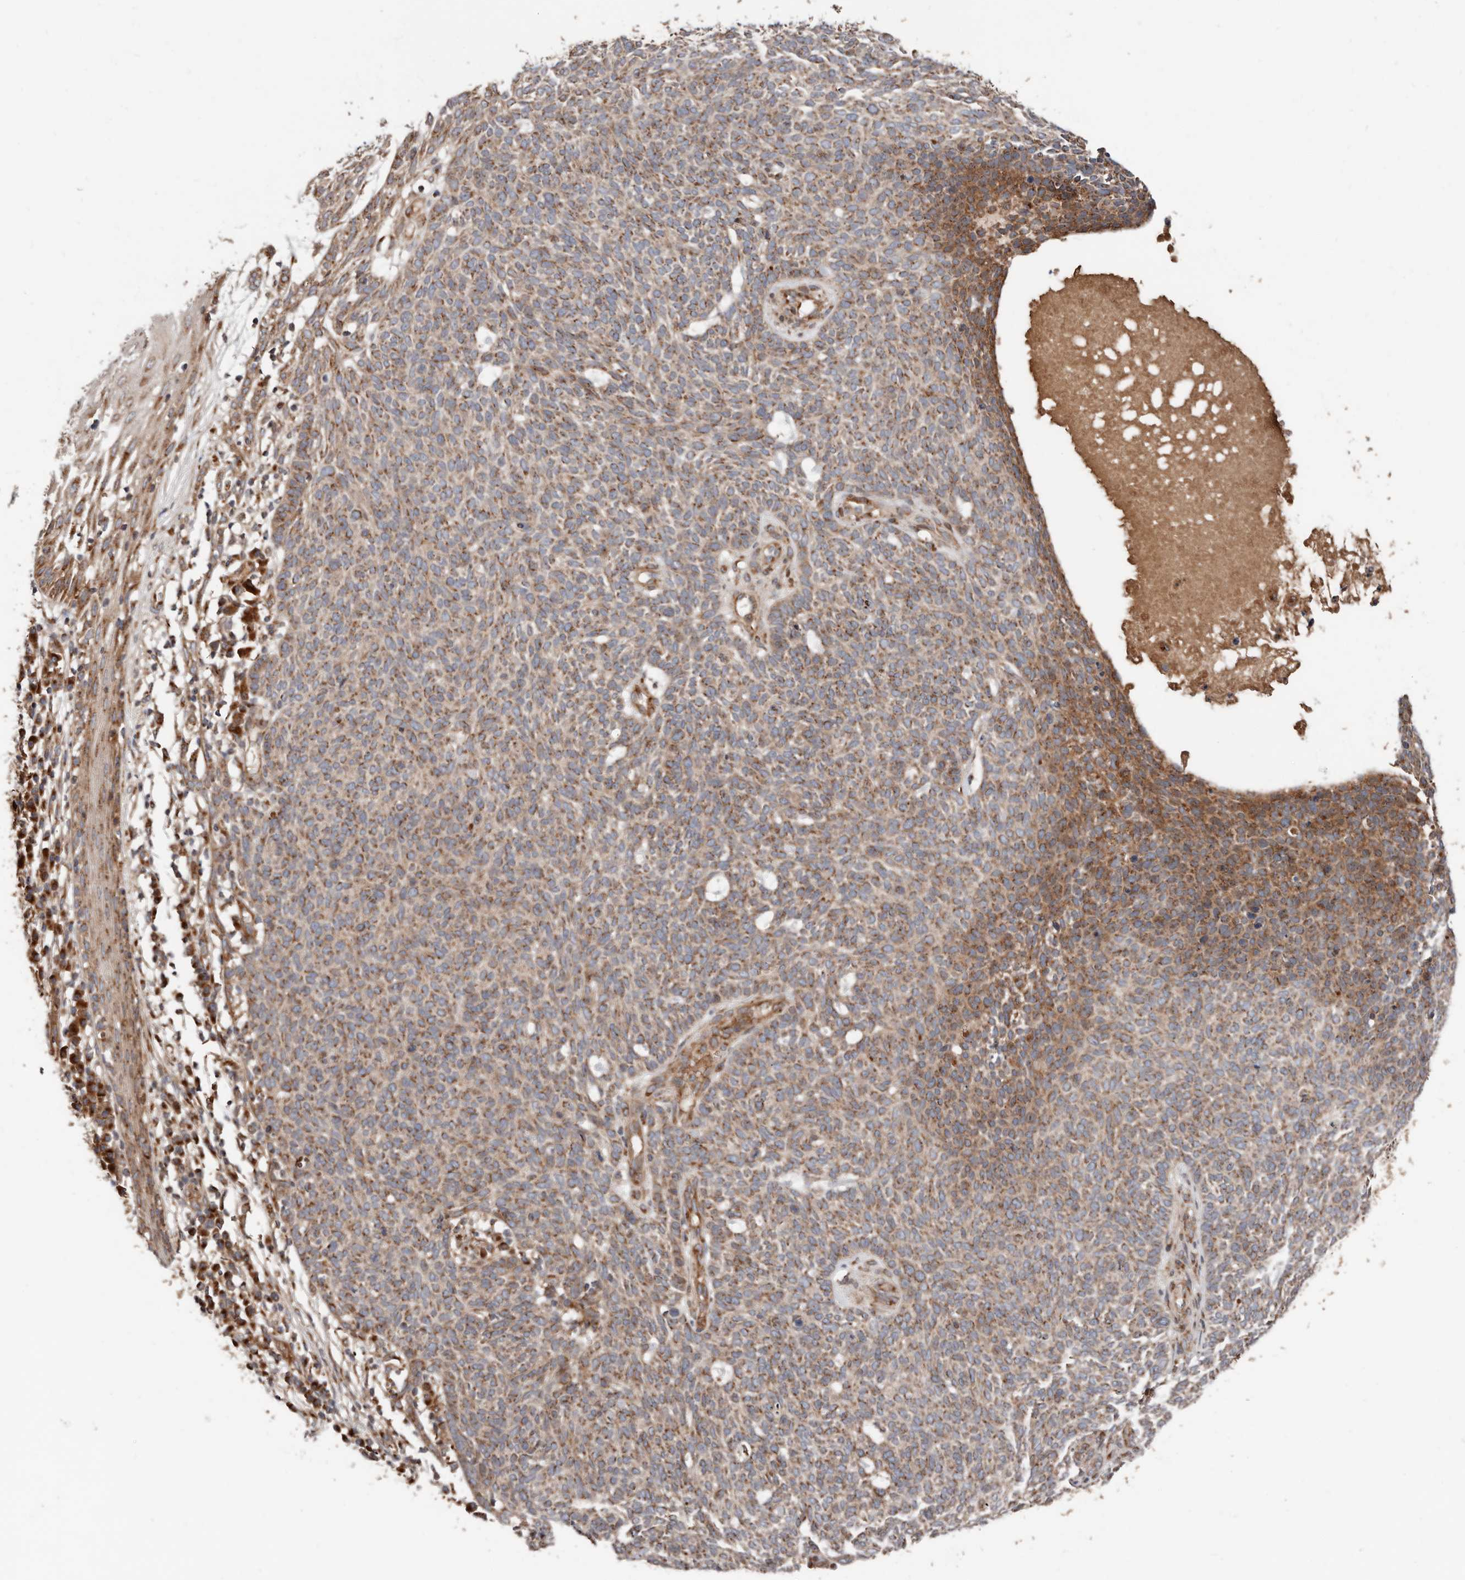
{"staining": {"intensity": "moderate", "quantity": ">75%", "location": "cytoplasmic/membranous"}, "tissue": "skin cancer", "cell_type": "Tumor cells", "image_type": "cancer", "snomed": [{"axis": "morphology", "description": "Squamous cell carcinoma, NOS"}, {"axis": "topography", "description": "Skin"}], "caption": "Protein analysis of skin squamous cell carcinoma tissue displays moderate cytoplasmic/membranous positivity in about >75% of tumor cells.", "gene": "COG1", "patient": {"sex": "female", "age": 90}}